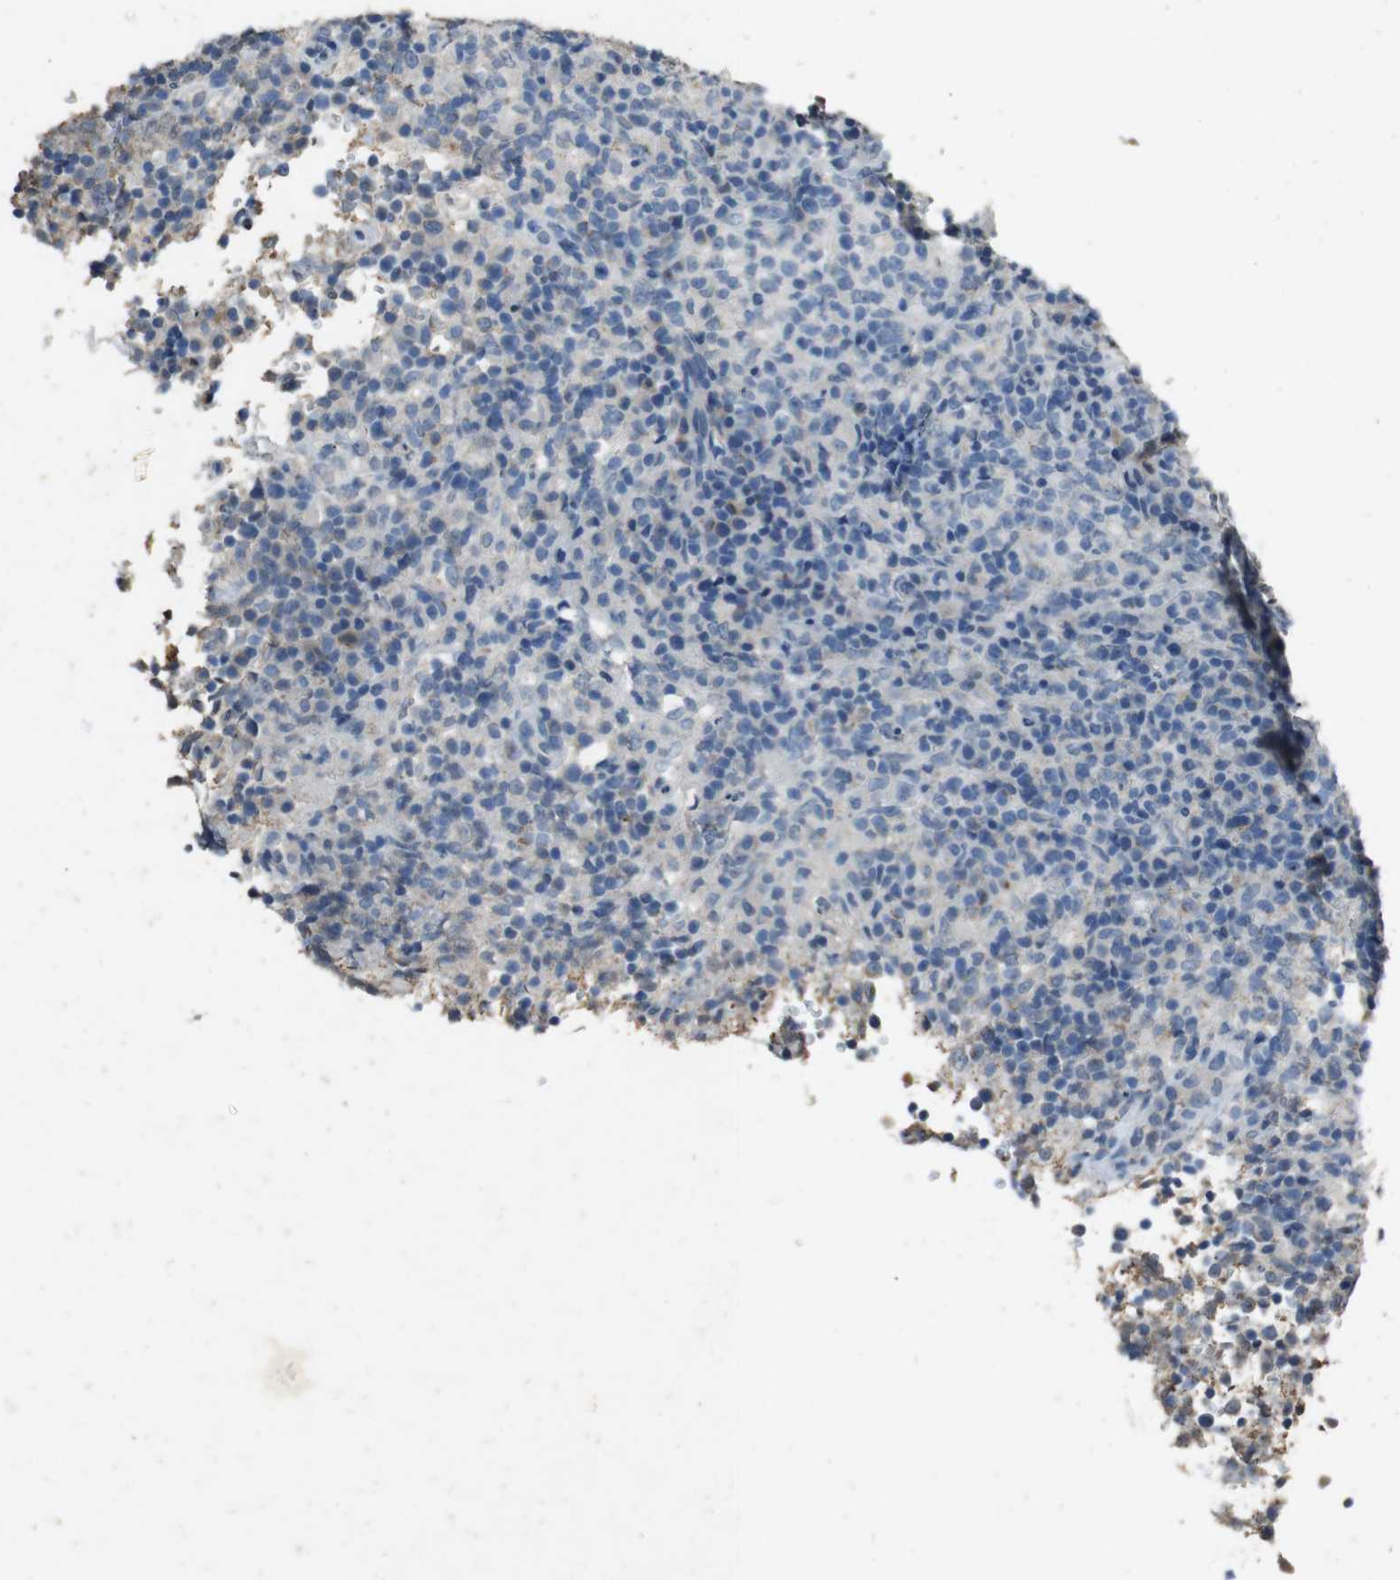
{"staining": {"intensity": "negative", "quantity": "none", "location": "none"}, "tissue": "lymphoma", "cell_type": "Tumor cells", "image_type": "cancer", "snomed": [{"axis": "morphology", "description": "Malignant lymphoma, non-Hodgkin's type, High grade"}, {"axis": "topography", "description": "Lymph node"}], "caption": "Image shows no protein positivity in tumor cells of malignant lymphoma, non-Hodgkin's type (high-grade) tissue.", "gene": "STBD1", "patient": {"sex": "female", "age": 76}}